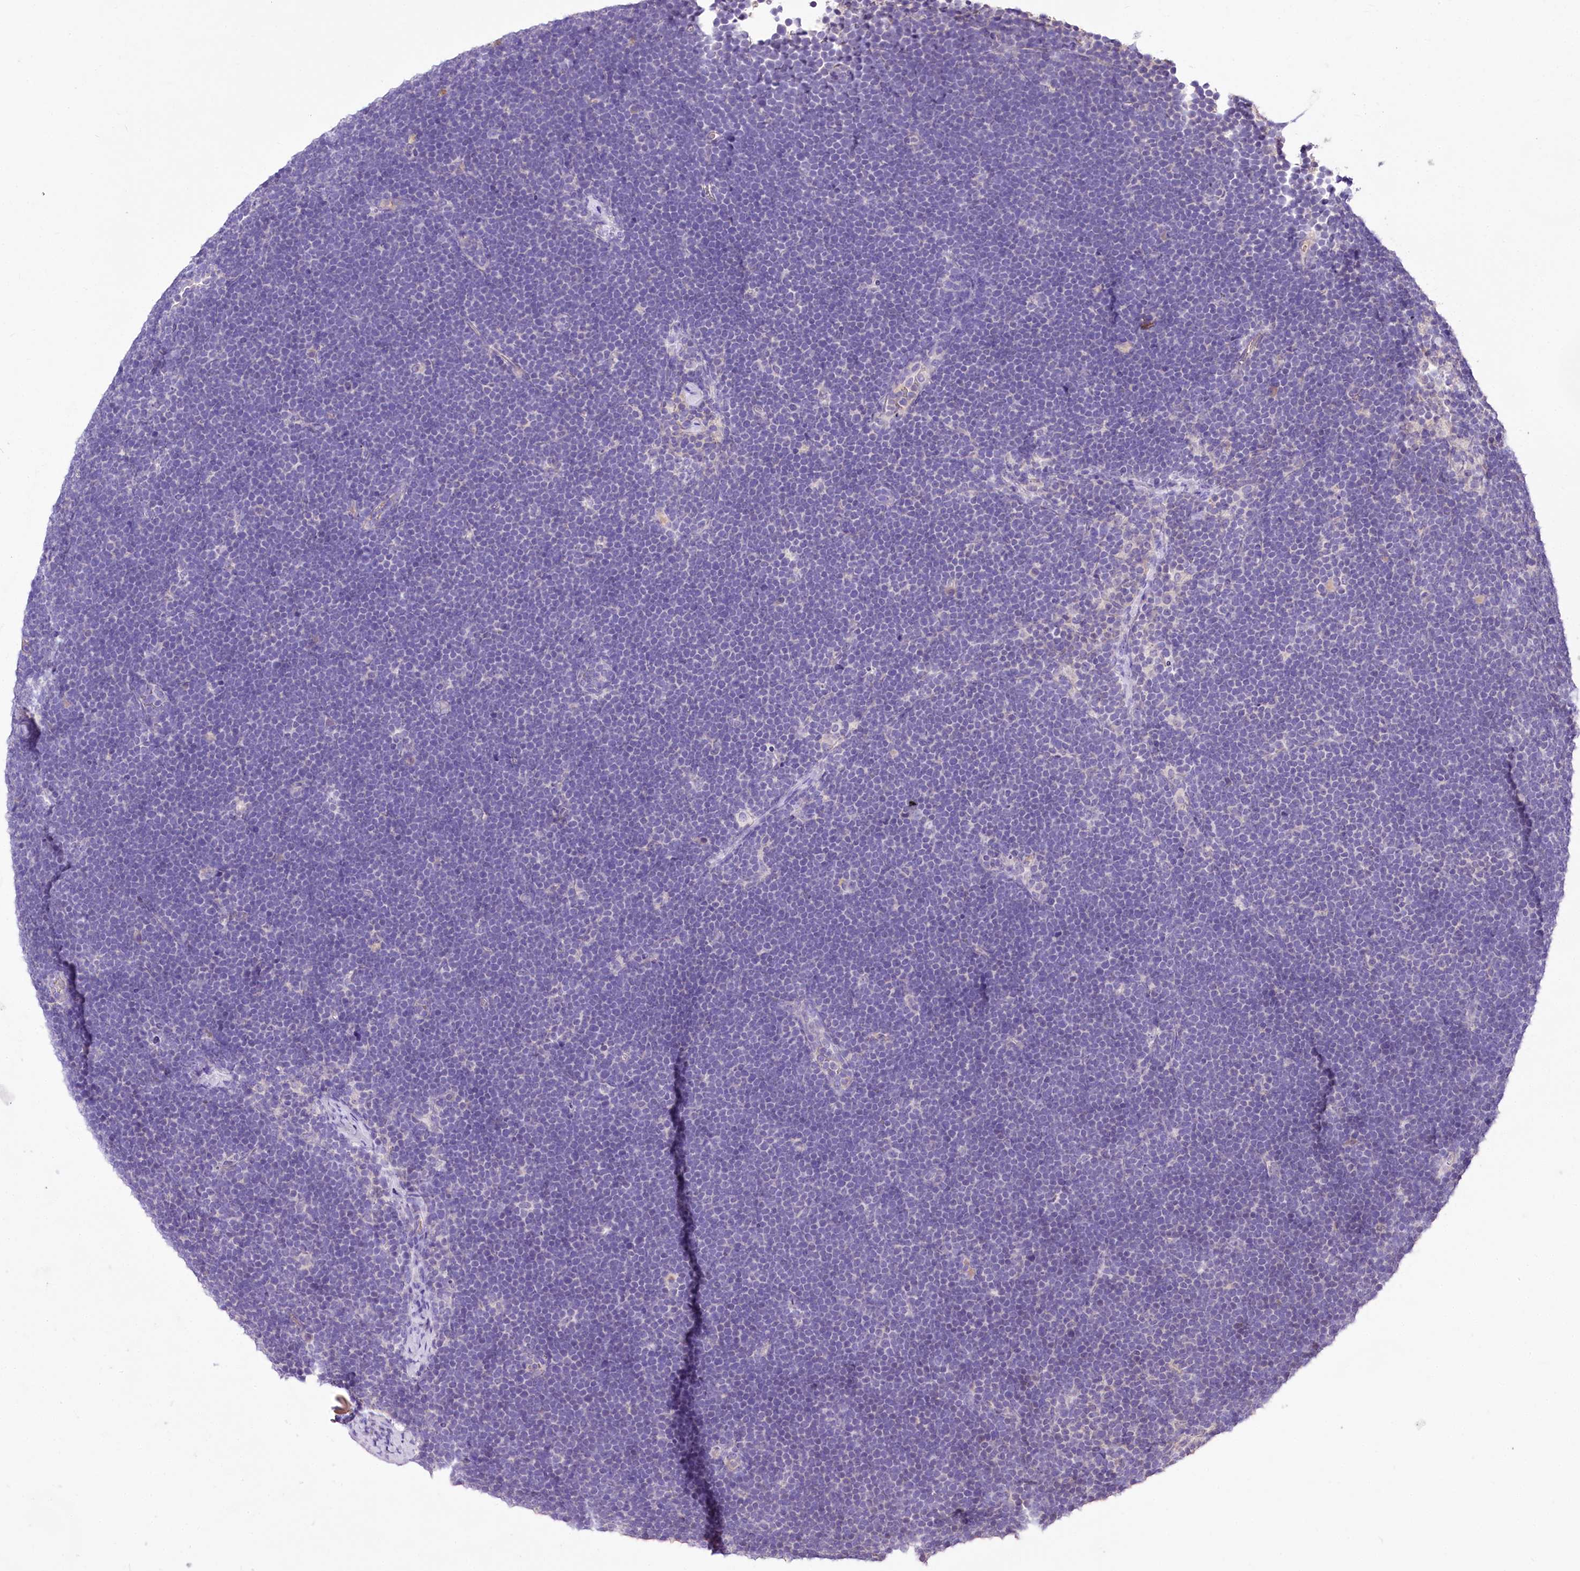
{"staining": {"intensity": "negative", "quantity": "none", "location": "none"}, "tissue": "lymphoma", "cell_type": "Tumor cells", "image_type": "cancer", "snomed": [{"axis": "morphology", "description": "Malignant lymphoma, non-Hodgkin's type, High grade"}, {"axis": "topography", "description": "Lymph node"}], "caption": "Immunohistochemistry (IHC) micrograph of high-grade malignant lymphoma, non-Hodgkin's type stained for a protein (brown), which displays no staining in tumor cells.", "gene": "PCYOX1L", "patient": {"sex": "male", "age": 13}}